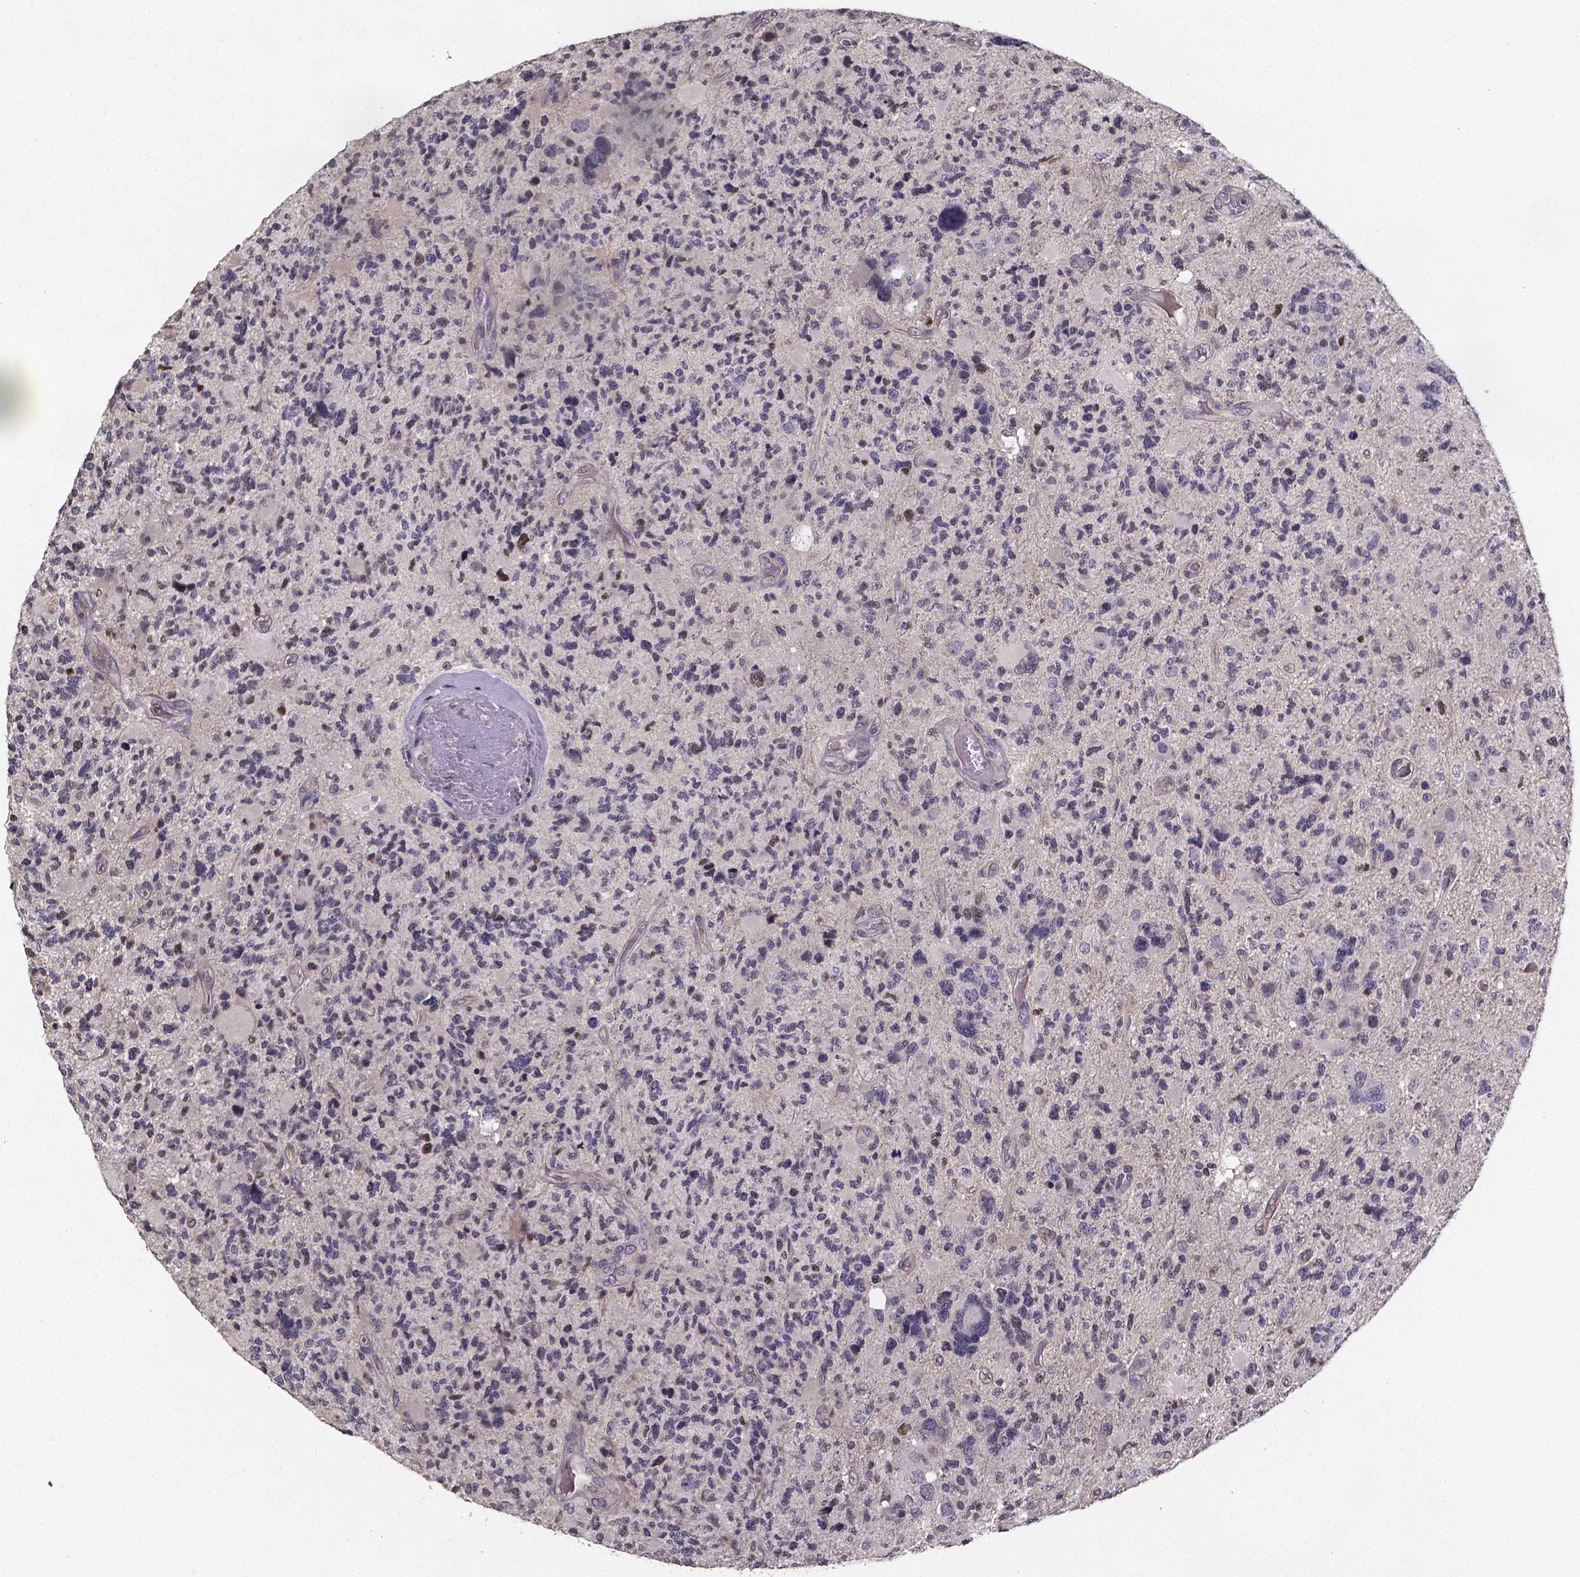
{"staining": {"intensity": "negative", "quantity": "none", "location": "none"}, "tissue": "glioma", "cell_type": "Tumor cells", "image_type": "cancer", "snomed": [{"axis": "morphology", "description": "Glioma, malignant, High grade"}, {"axis": "topography", "description": "Brain"}], "caption": "Immunohistochemical staining of malignant glioma (high-grade) shows no significant staining in tumor cells. (DAB (3,3'-diaminobenzidine) immunohistochemistry with hematoxylin counter stain).", "gene": "TP73", "patient": {"sex": "female", "age": 71}}